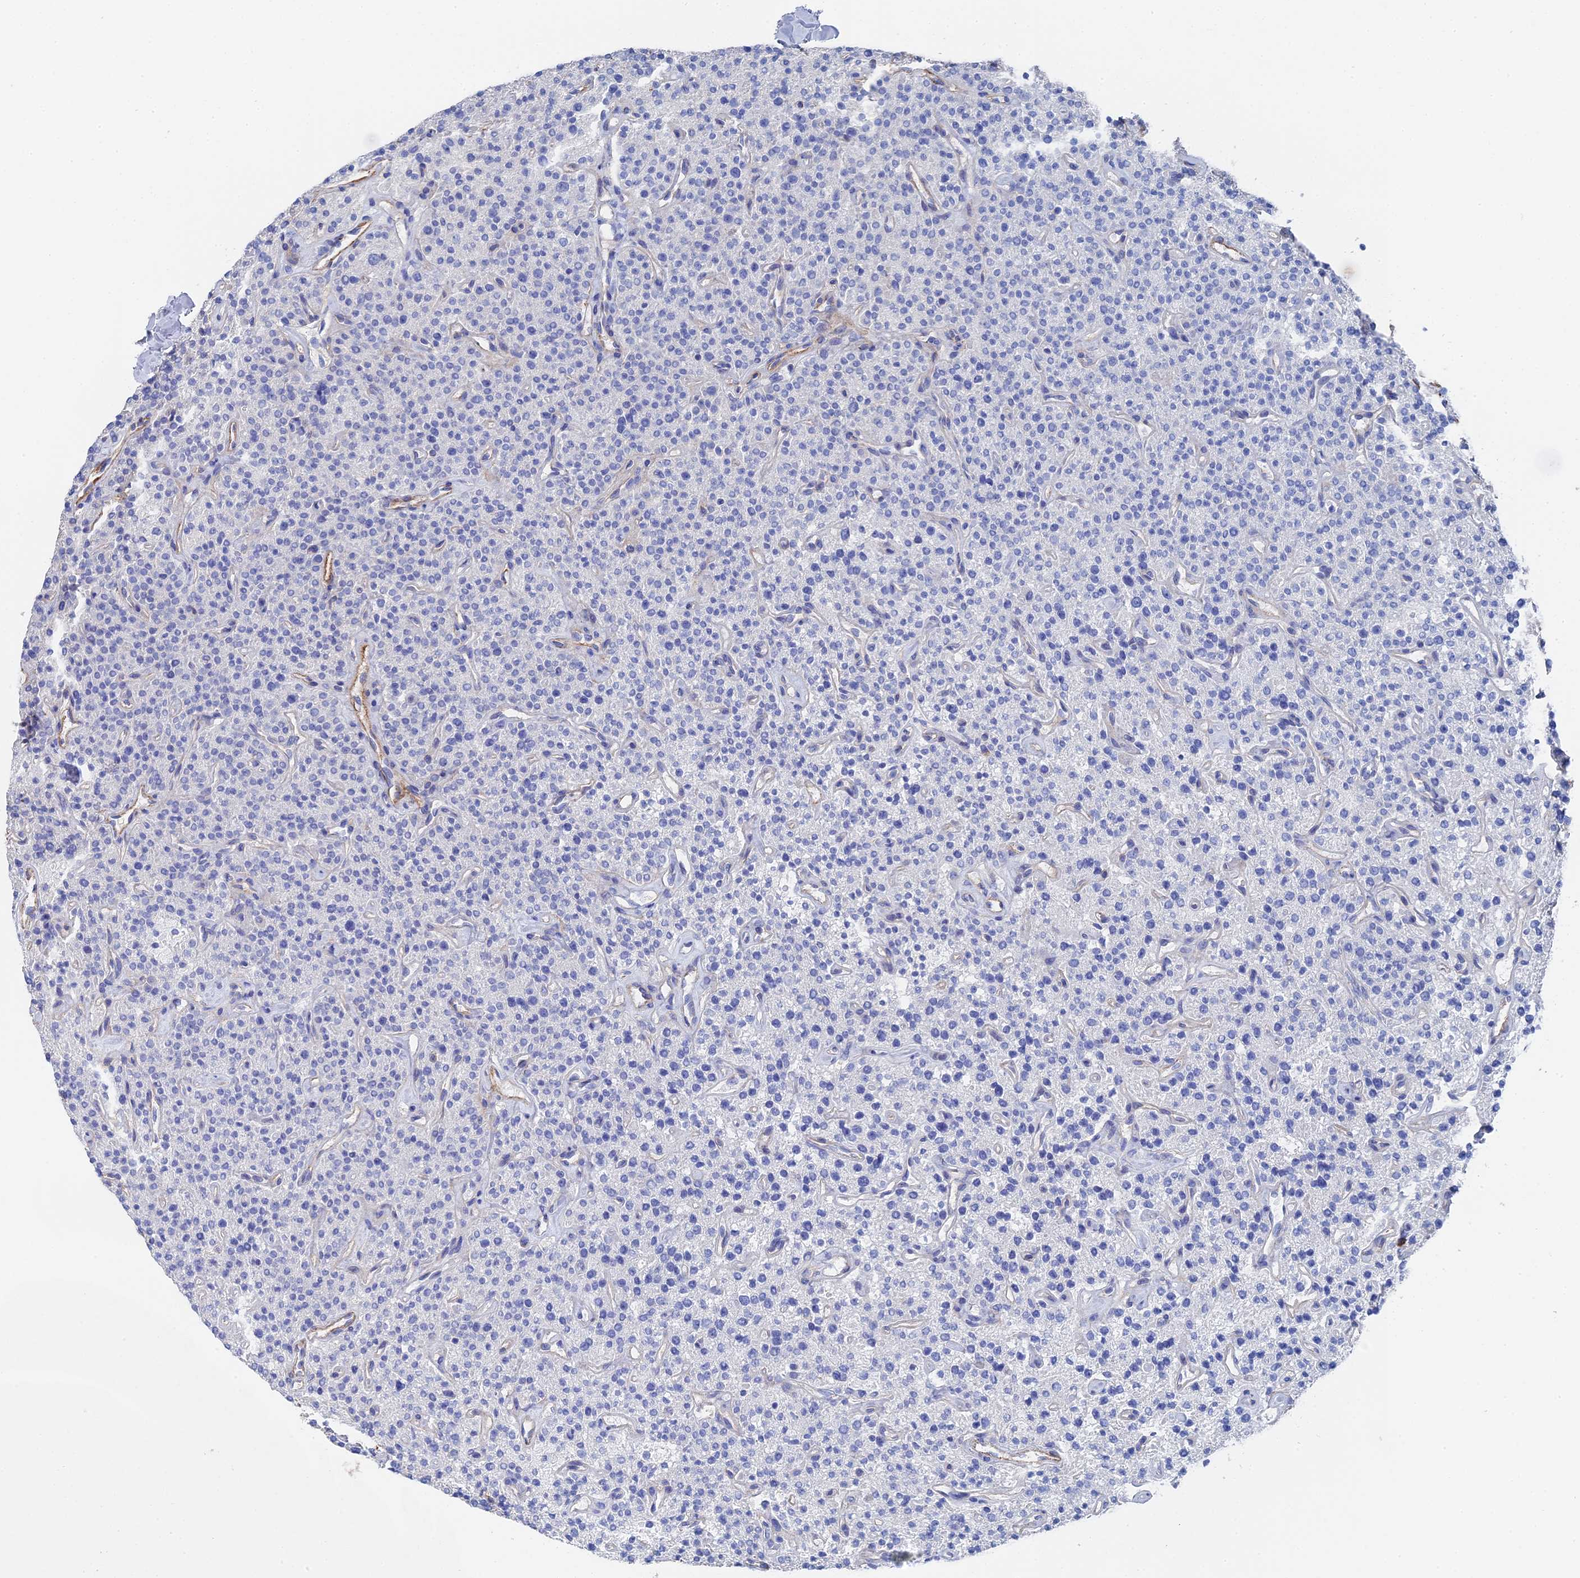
{"staining": {"intensity": "negative", "quantity": "none", "location": "none"}, "tissue": "parathyroid gland", "cell_type": "Glandular cells", "image_type": "normal", "snomed": [{"axis": "morphology", "description": "Normal tissue, NOS"}, {"axis": "topography", "description": "Parathyroid gland"}], "caption": "Immunohistochemistry (IHC) image of normal parathyroid gland: parathyroid gland stained with DAB demonstrates no significant protein positivity in glandular cells.", "gene": "STRA6", "patient": {"sex": "male", "age": 46}}